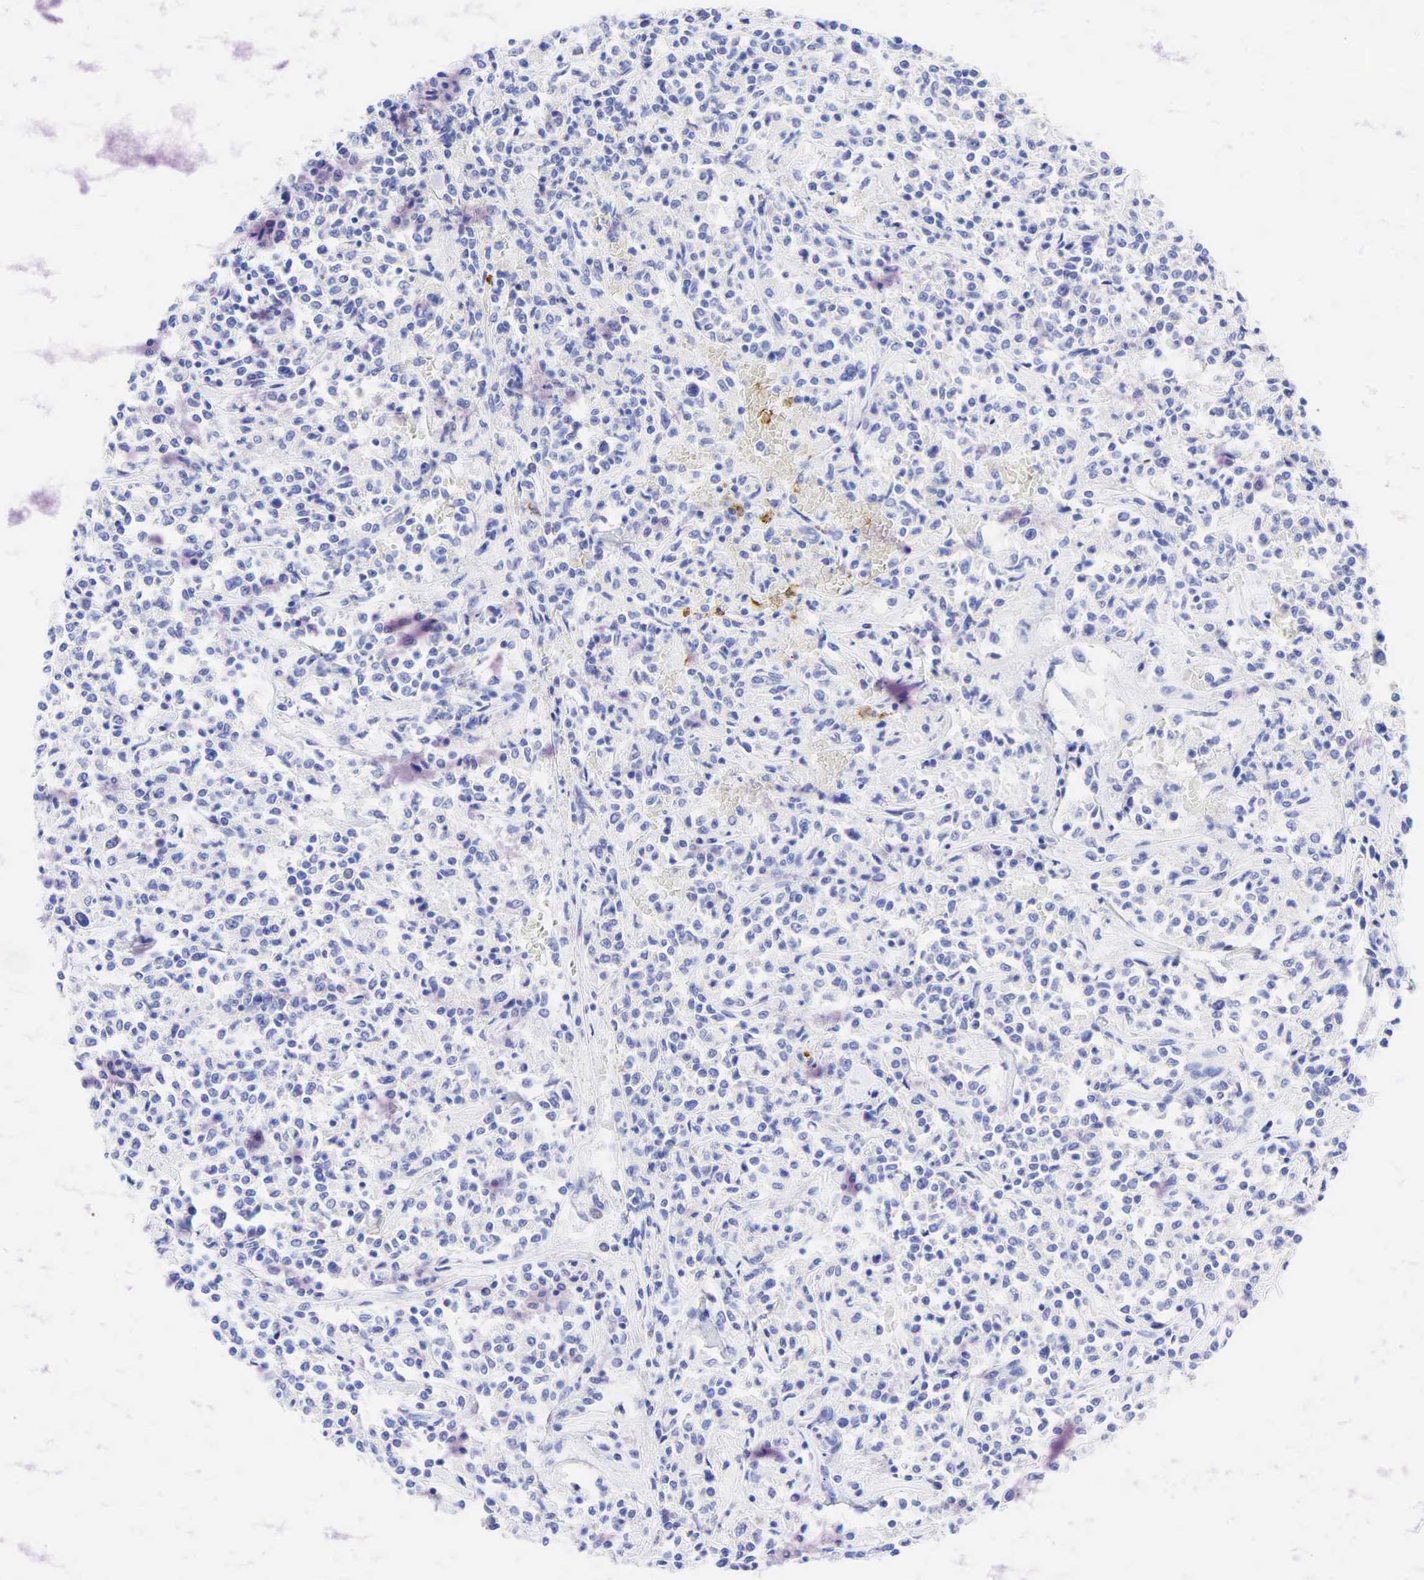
{"staining": {"intensity": "negative", "quantity": "none", "location": "none"}, "tissue": "lymphoma", "cell_type": "Tumor cells", "image_type": "cancer", "snomed": [{"axis": "morphology", "description": "Malignant lymphoma, non-Hodgkin's type, Low grade"}, {"axis": "topography", "description": "Small intestine"}], "caption": "The photomicrograph demonstrates no staining of tumor cells in lymphoma. (Brightfield microscopy of DAB (3,3'-diaminobenzidine) IHC at high magnification).", "gene": "FUT4", "patient": {"sex": "female", "age": 59}}